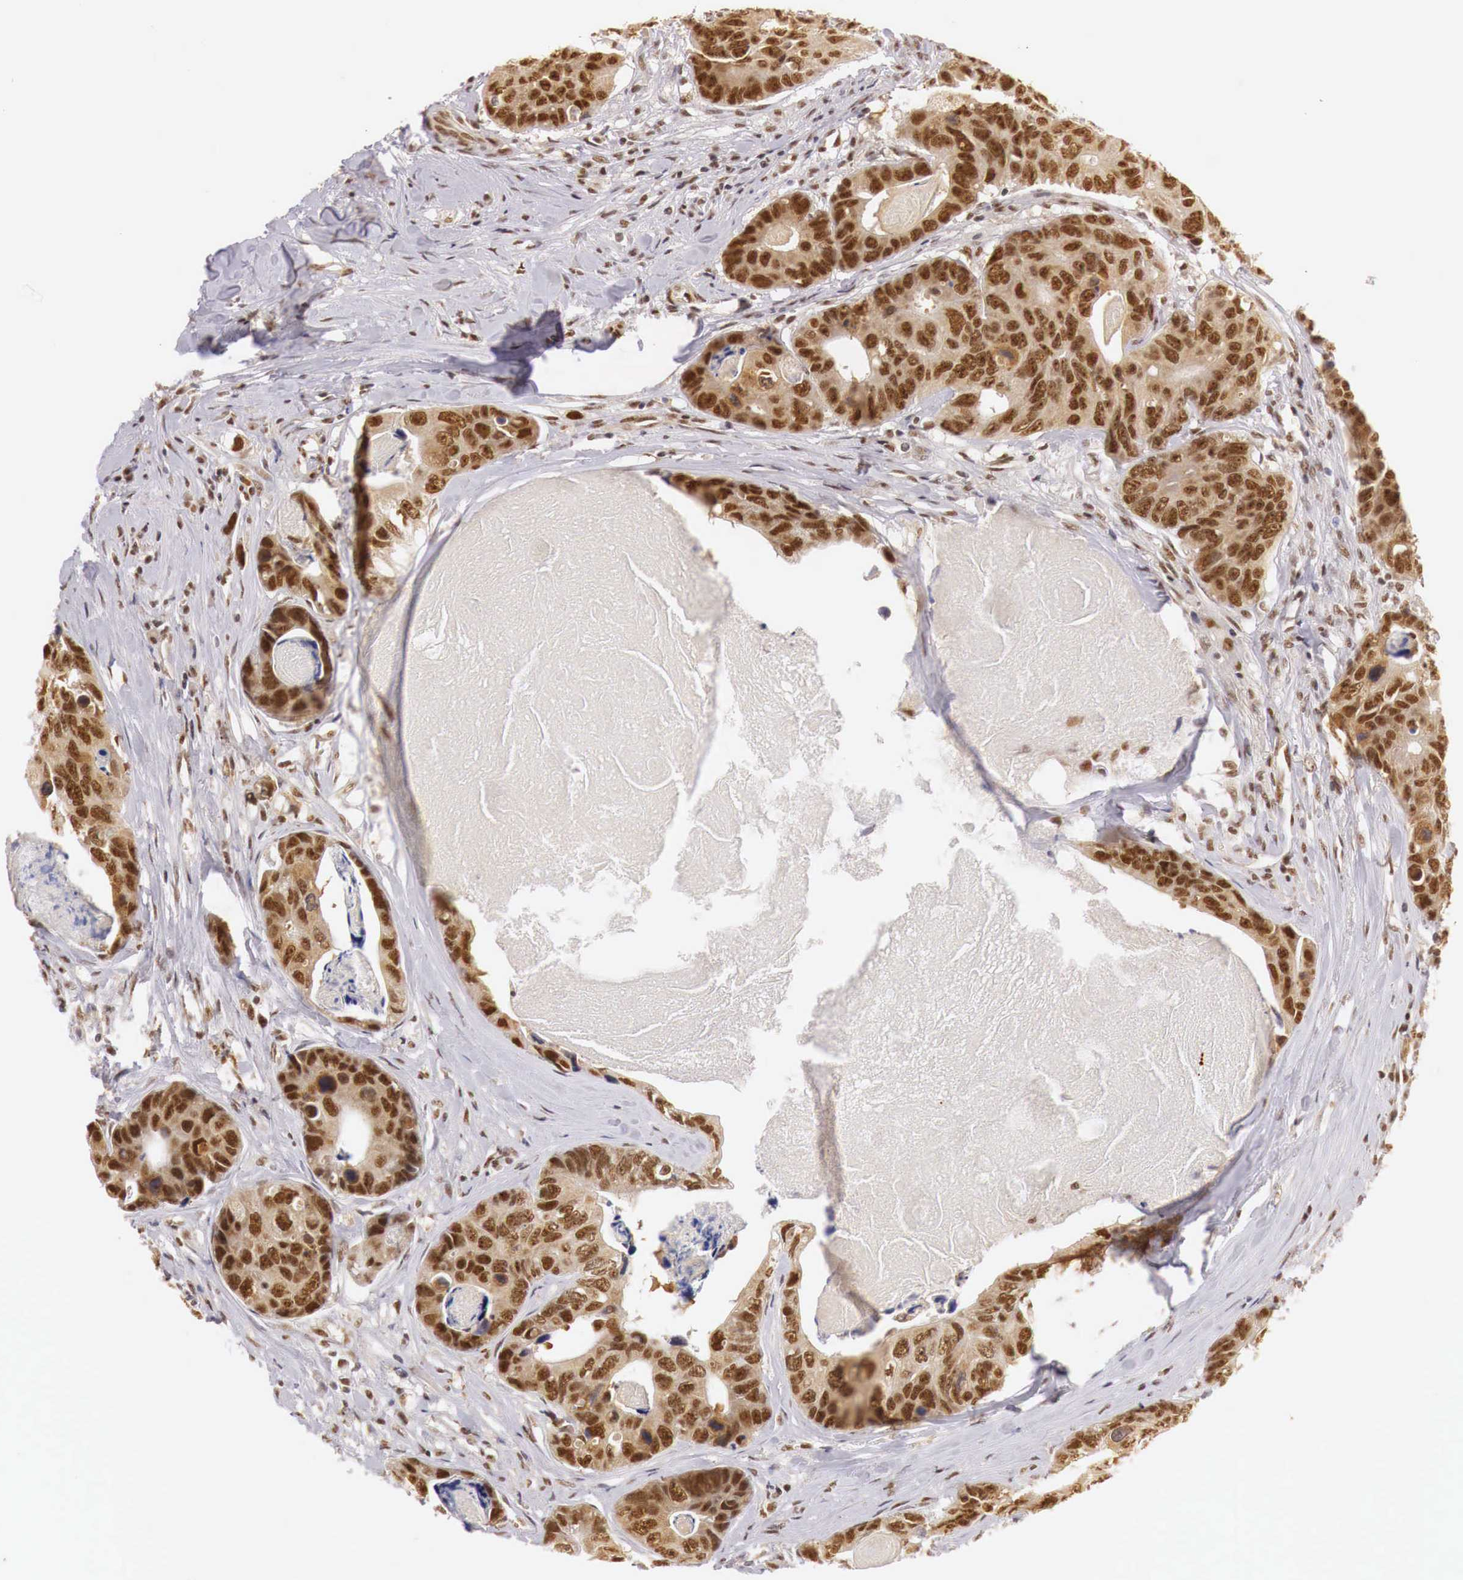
{"staining": {"intensity": "strong", "quantity": ">75%", "location": "cytoplasmic/membranous,nuclear"}, "tissue": "colorectal cancer", "cell_type": "Tumor cells", "image_type": "cancer", "snomed": [{"axis": "morphology", "description": "Adenocarcinoma, NOS"}, {"axis": "topography", "description": "Colon"}], "caption": "Adenocarcinoma (colorectal) stained with IHC displays strong cytoplasmic/membranous and nuclear positivity in approximately >75% of tumor cells. The staining was performed using DAB (3,3'-diaminobenzidine), with brown indicating positive protein expression. Nuclei are stained blue with hematoxylin.", "gene": "GPKOW", "patient": {"sex": "female", "age": 86}}